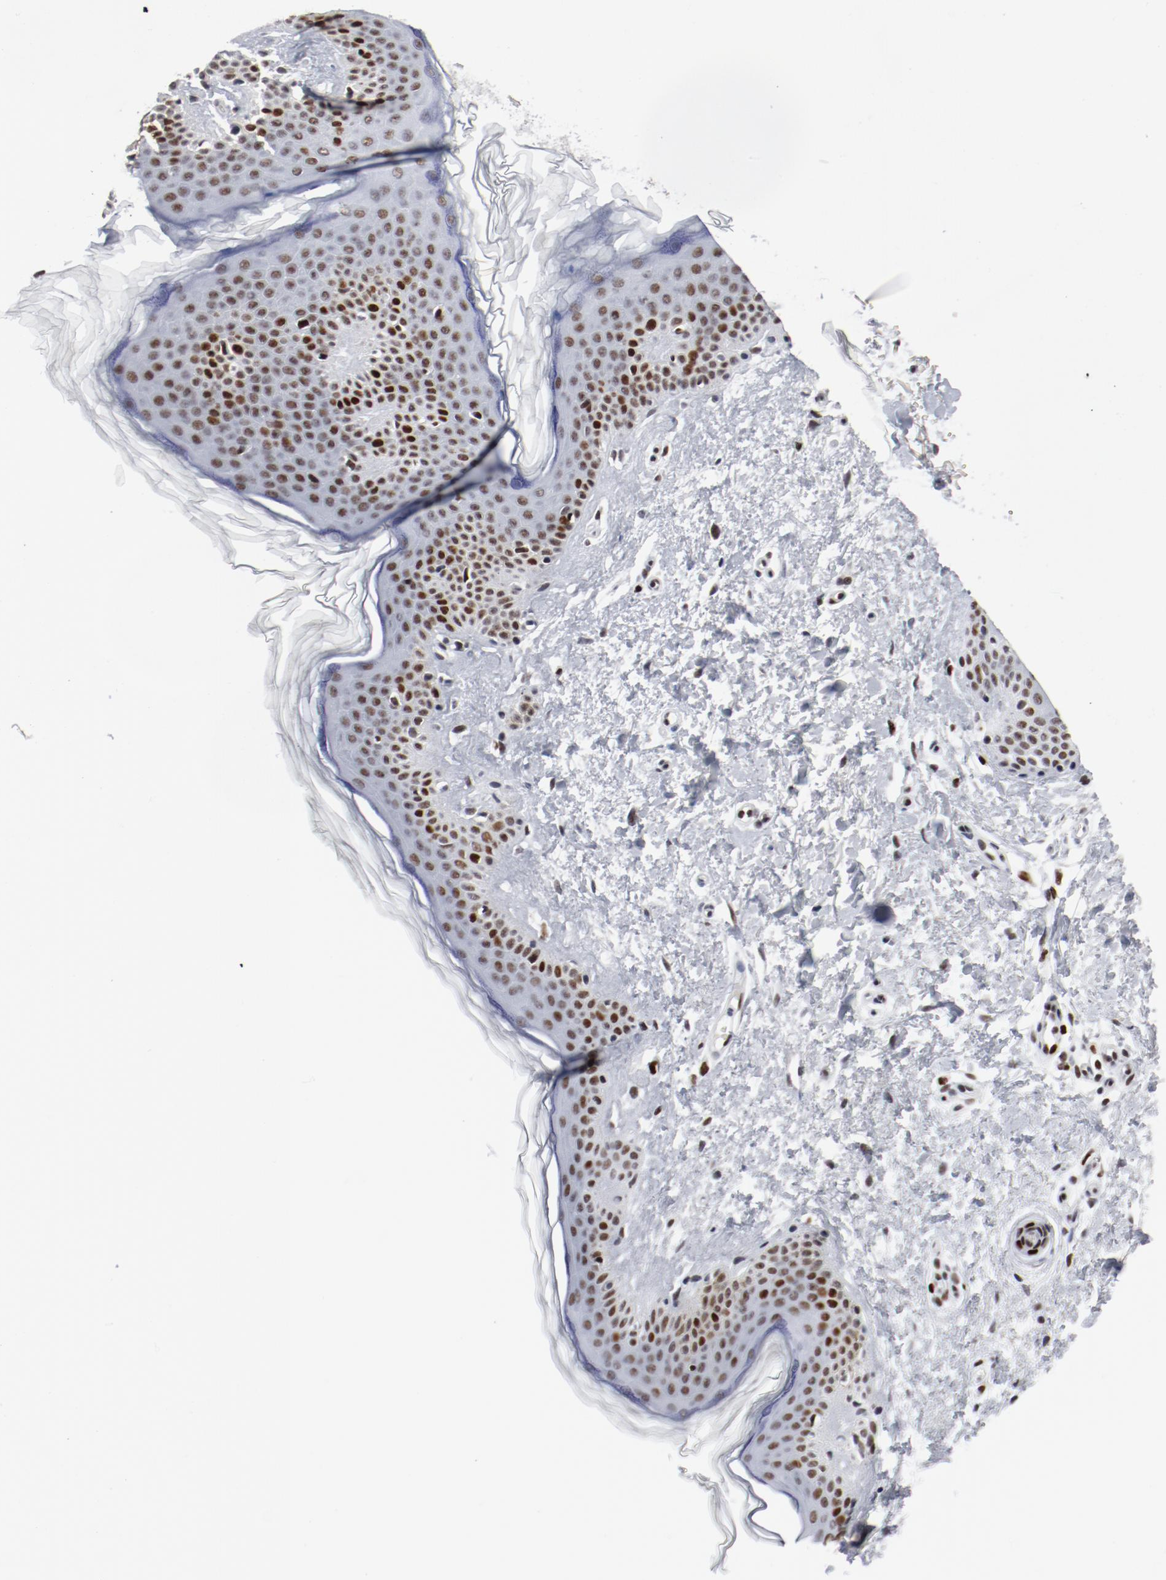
{"staining": {"intensity": "moderate", "quantity": ">75%", "location": "cytoplasmic/membranous"}, "tissue": "skin", "cell_type": "Fibroblasts", "image_type": "normal", "snomed": [{"axis": "morphology", "description": "Normal tissue, NOS"}, {"axis": "topography", "description": "Skin"}], "caption": "Immunohistochemistry (IHC) (DAB (3,3'-diaminobenzidine)) staining of benign skin shows moderate cytoplasmic/membranous protein positivity in about >75% of fibroblasts. Using DAB (brown) and hematoxylin (blue) stains, captured at high magnification using brightfield microscopy.", "gene": "POLD1", "patient": {"sex": "female", "age": 56}}